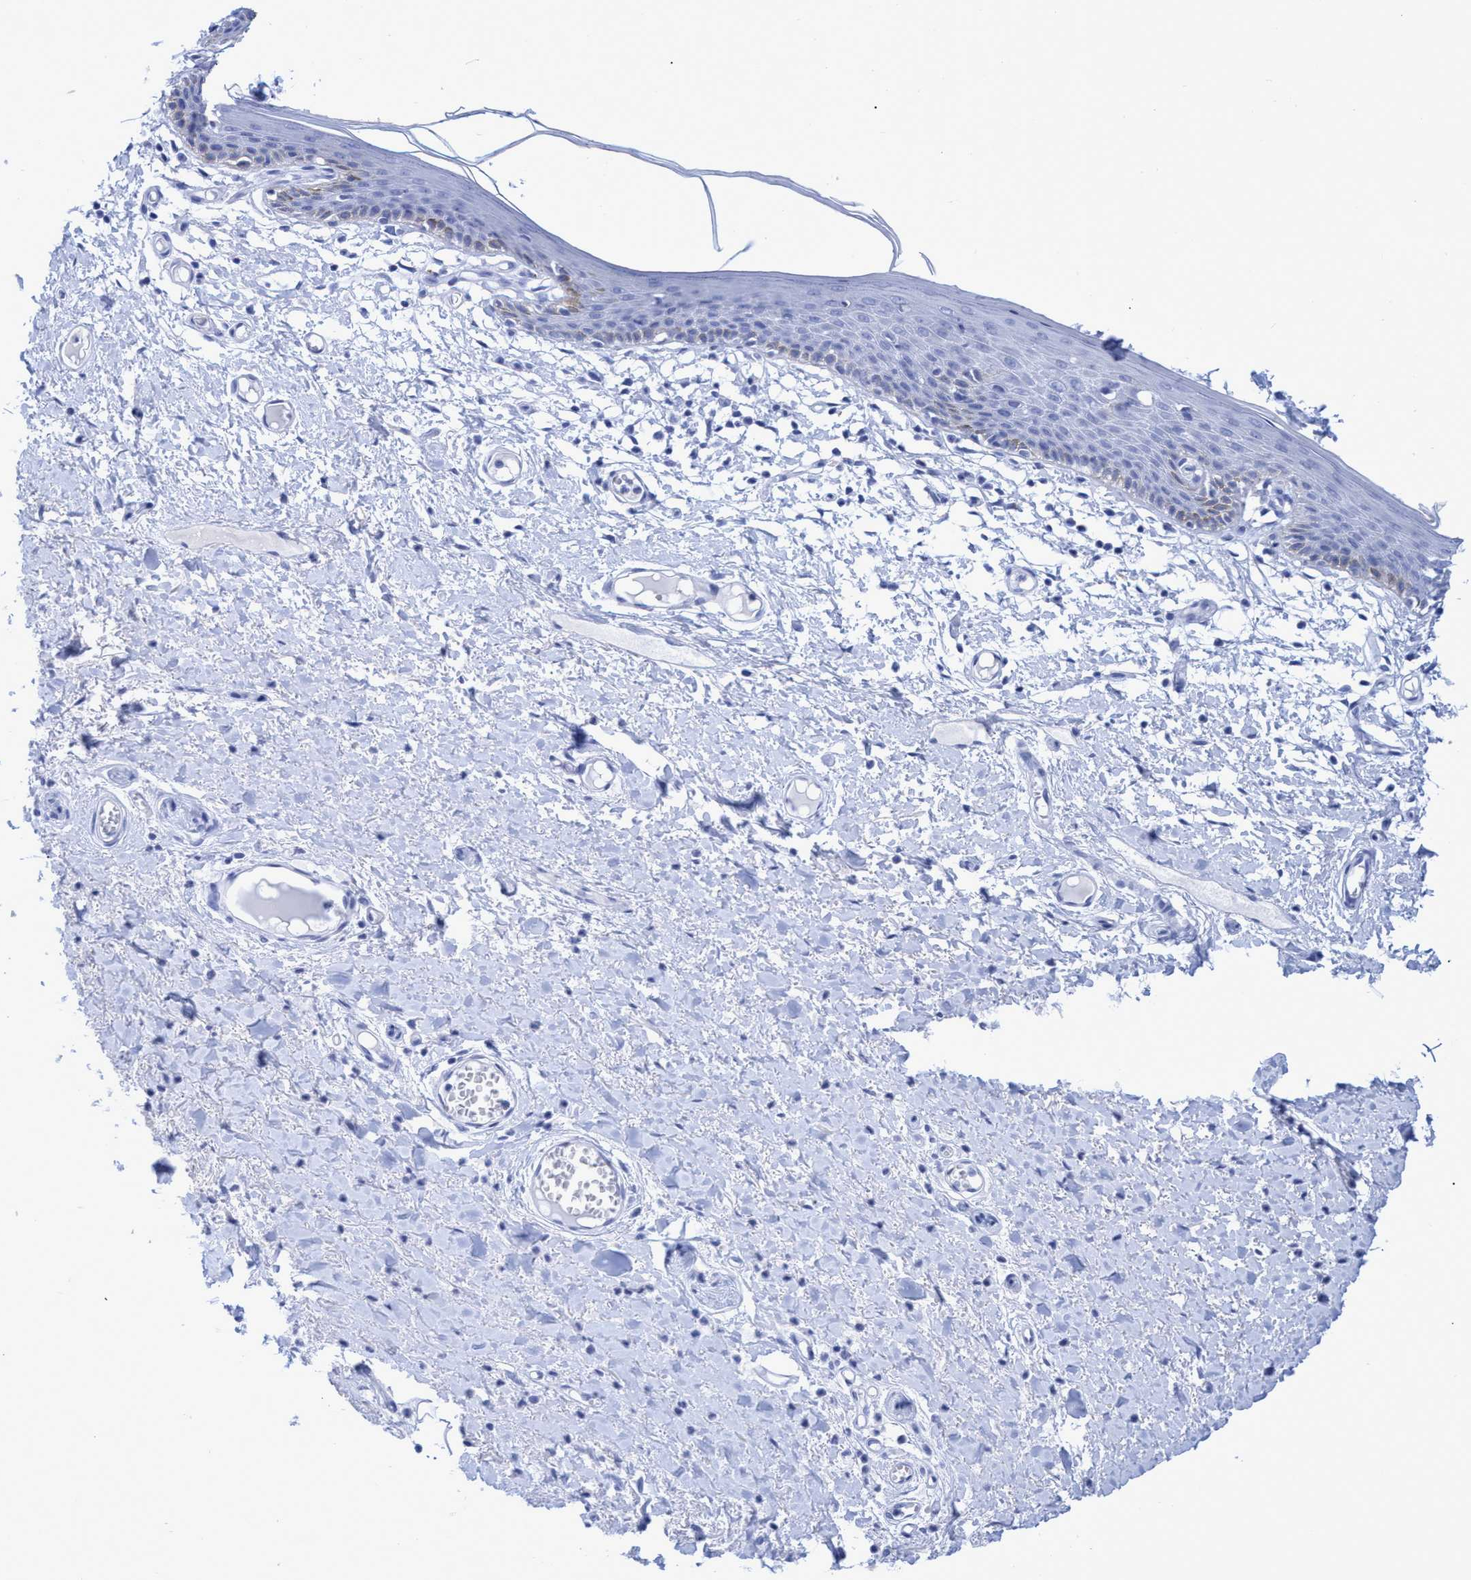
{"staining": {"intensity": "negative", "quantity": "none", "location": "none"}, "tissue": "skin", "cell_type": "Epidermal cells", "image_type": "normal", "snomed": [{"axis": "morphology", "description": "Normal tissue, NOS"}, {"axis": "topography", "description": "Vulva"}], "caption": "Immunohistochemistry (IHC) of unremarkable human skin demonstrates no expression in epidermal cells.", "gene": "INSL6", "patient": {"sex": "female", "age": 54}}